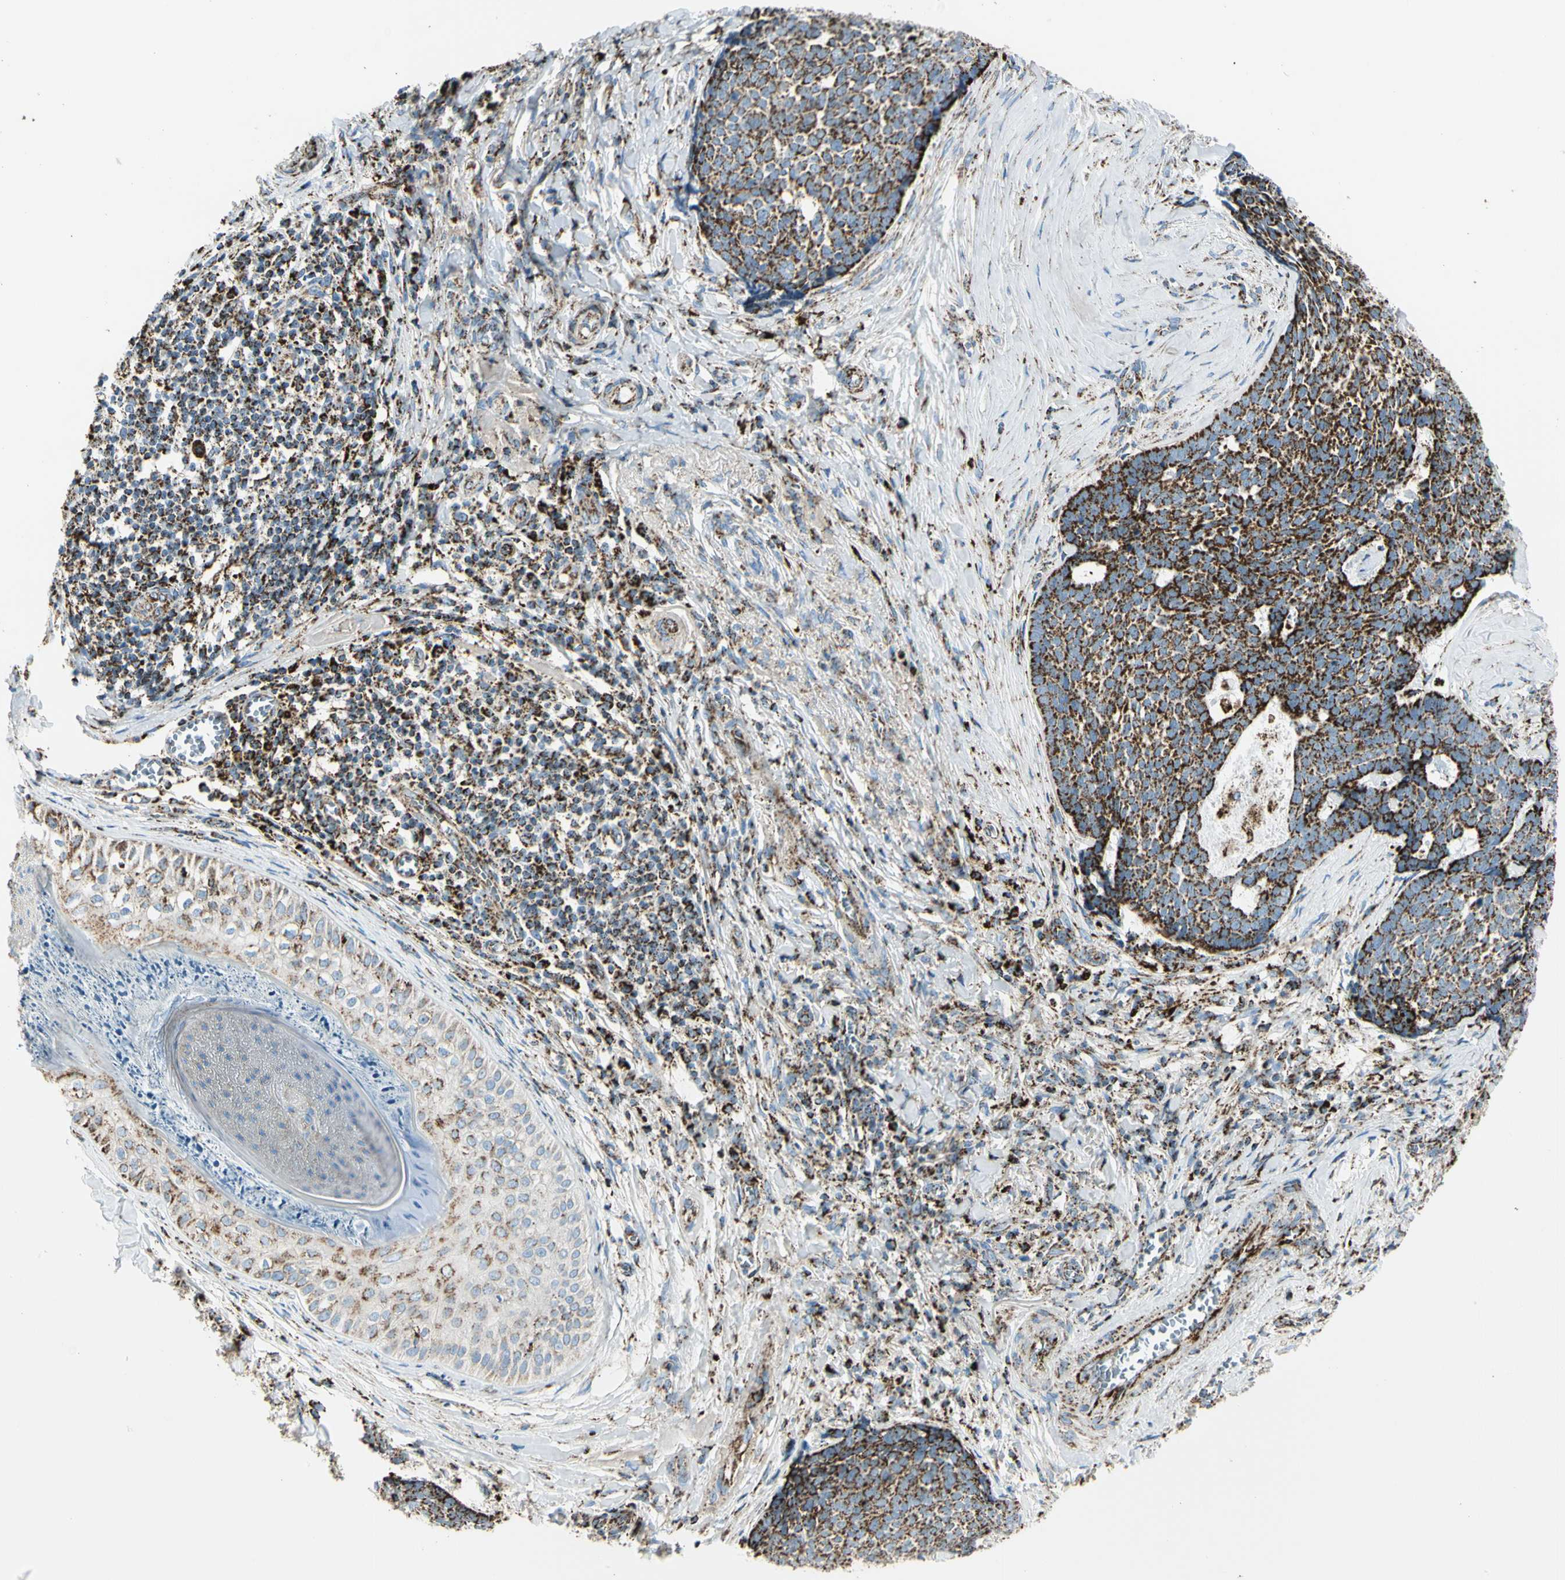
{"staining": {"intensity": "strong", "quantity": ">75%", "location": "cytoplasmic/membranous"}, "tissue": "skin cancer", "cell_type": "Tumor cells", "image_type": "cancer", "snomed": [{"axis": "morphology", "description": "Basal cell carcinoma"}, {"axis": "topography", "description": "Skin"}], "caption": "IHC micrograph of neoplastic tissue: basal cell carcinoma (skin) stained using IHC demonstrates high levels of strong protein expression localized specifically in the cytoplasmic/membranous of tumor cells, appearing as a cytoplasmic/membranous brown color.", "gene": "ME2", "patient": {"sex": "male", "age": 84}}